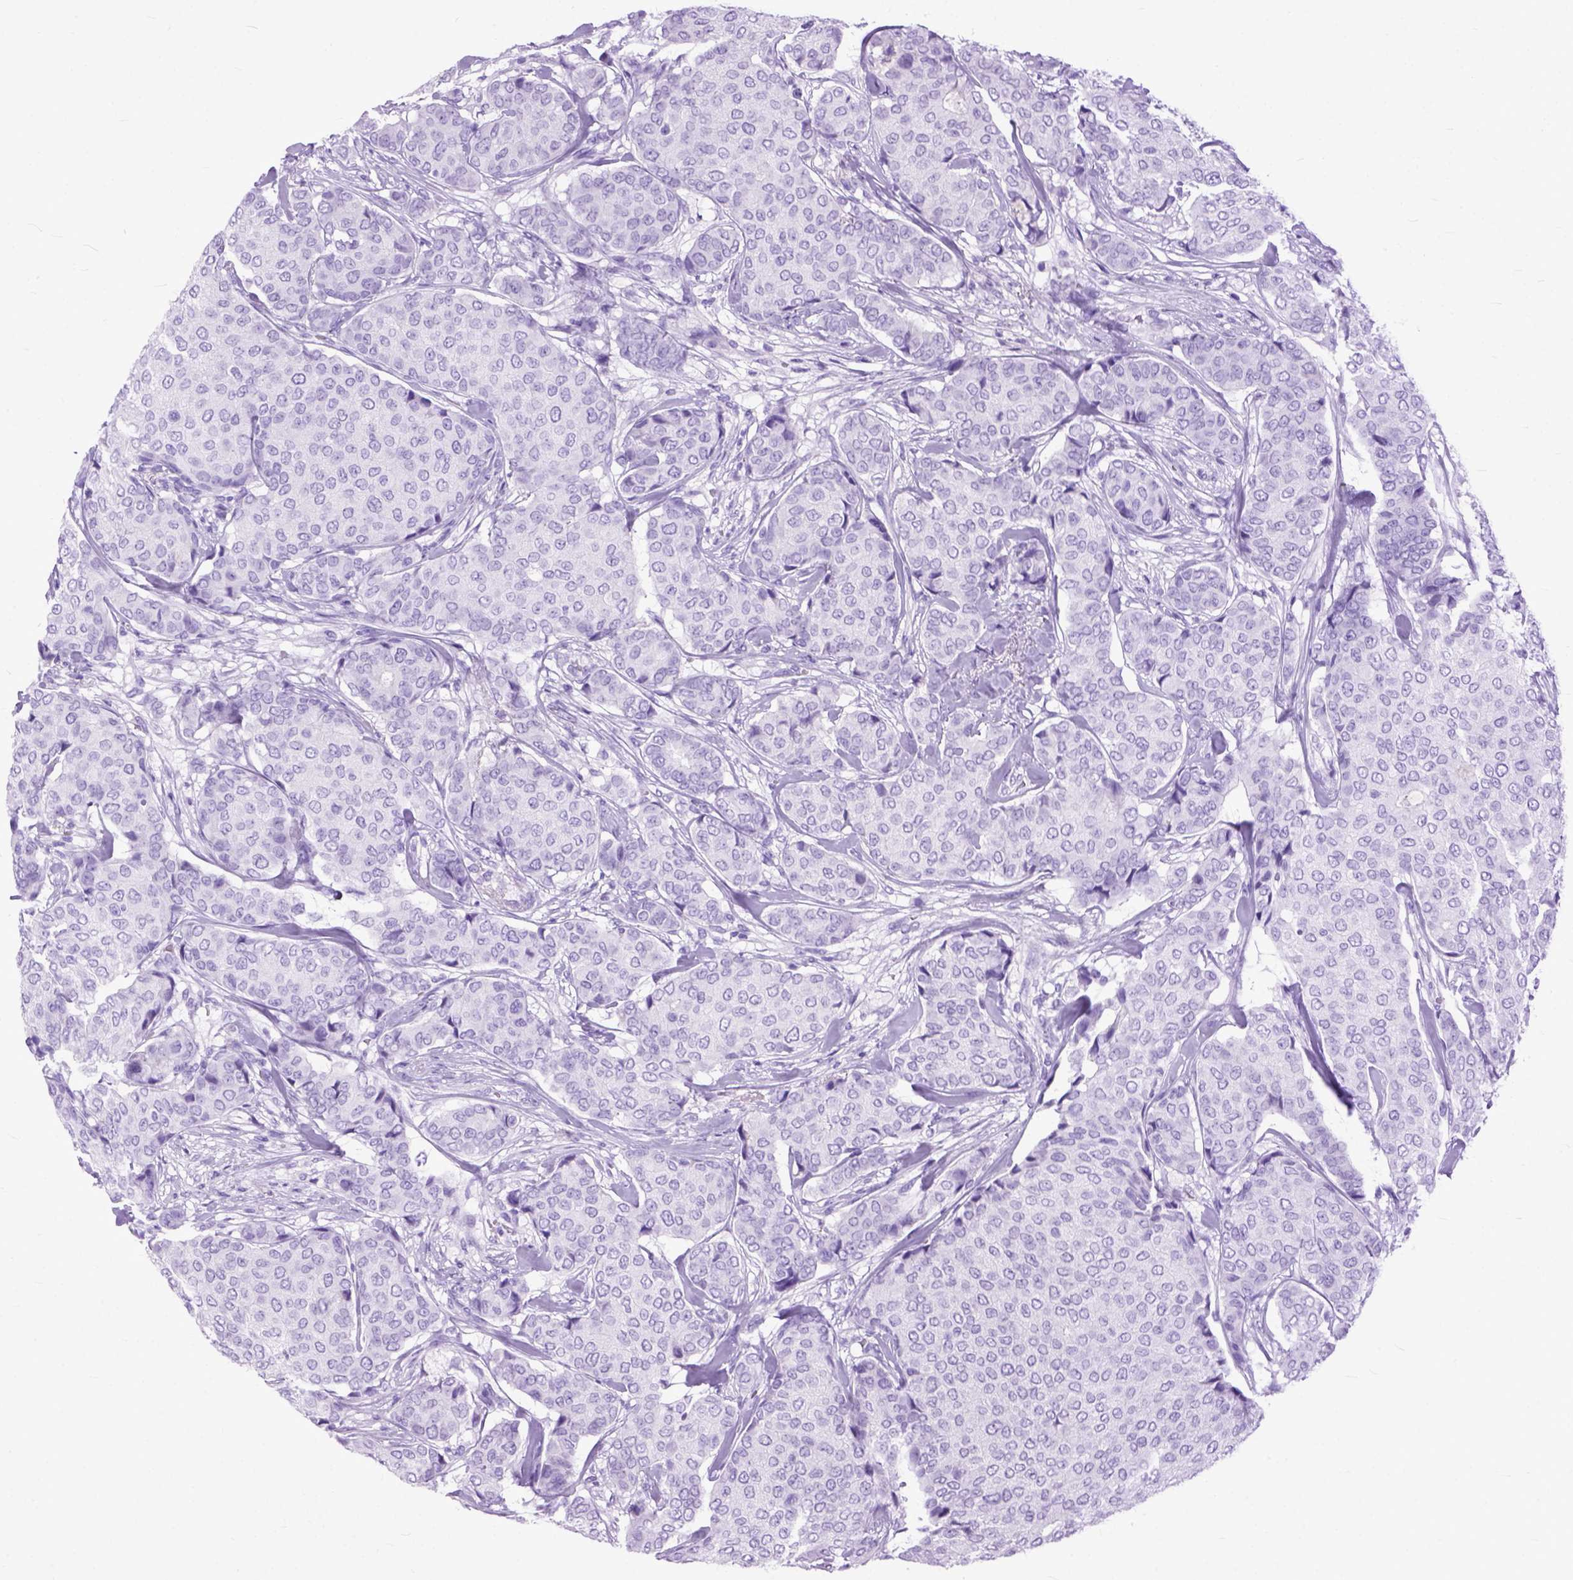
{"staining": {"intensity": "negative", "quantity": "none", "location": "none"}, "tissue": "breast cancer", "cell_type": "Tumor cells", "image_type": "cancer", "snomed": [{"axis": "morphology", "description": "Duct carcinoma"}, {"axis": "topography", "description": "Breast"}], "caption": "IHC of human breast cancer (intraductal carcinoma) displays no expression in tumor cells.", "gene": "GNGT1", "patient": {"sex": "female", "age": 75}}